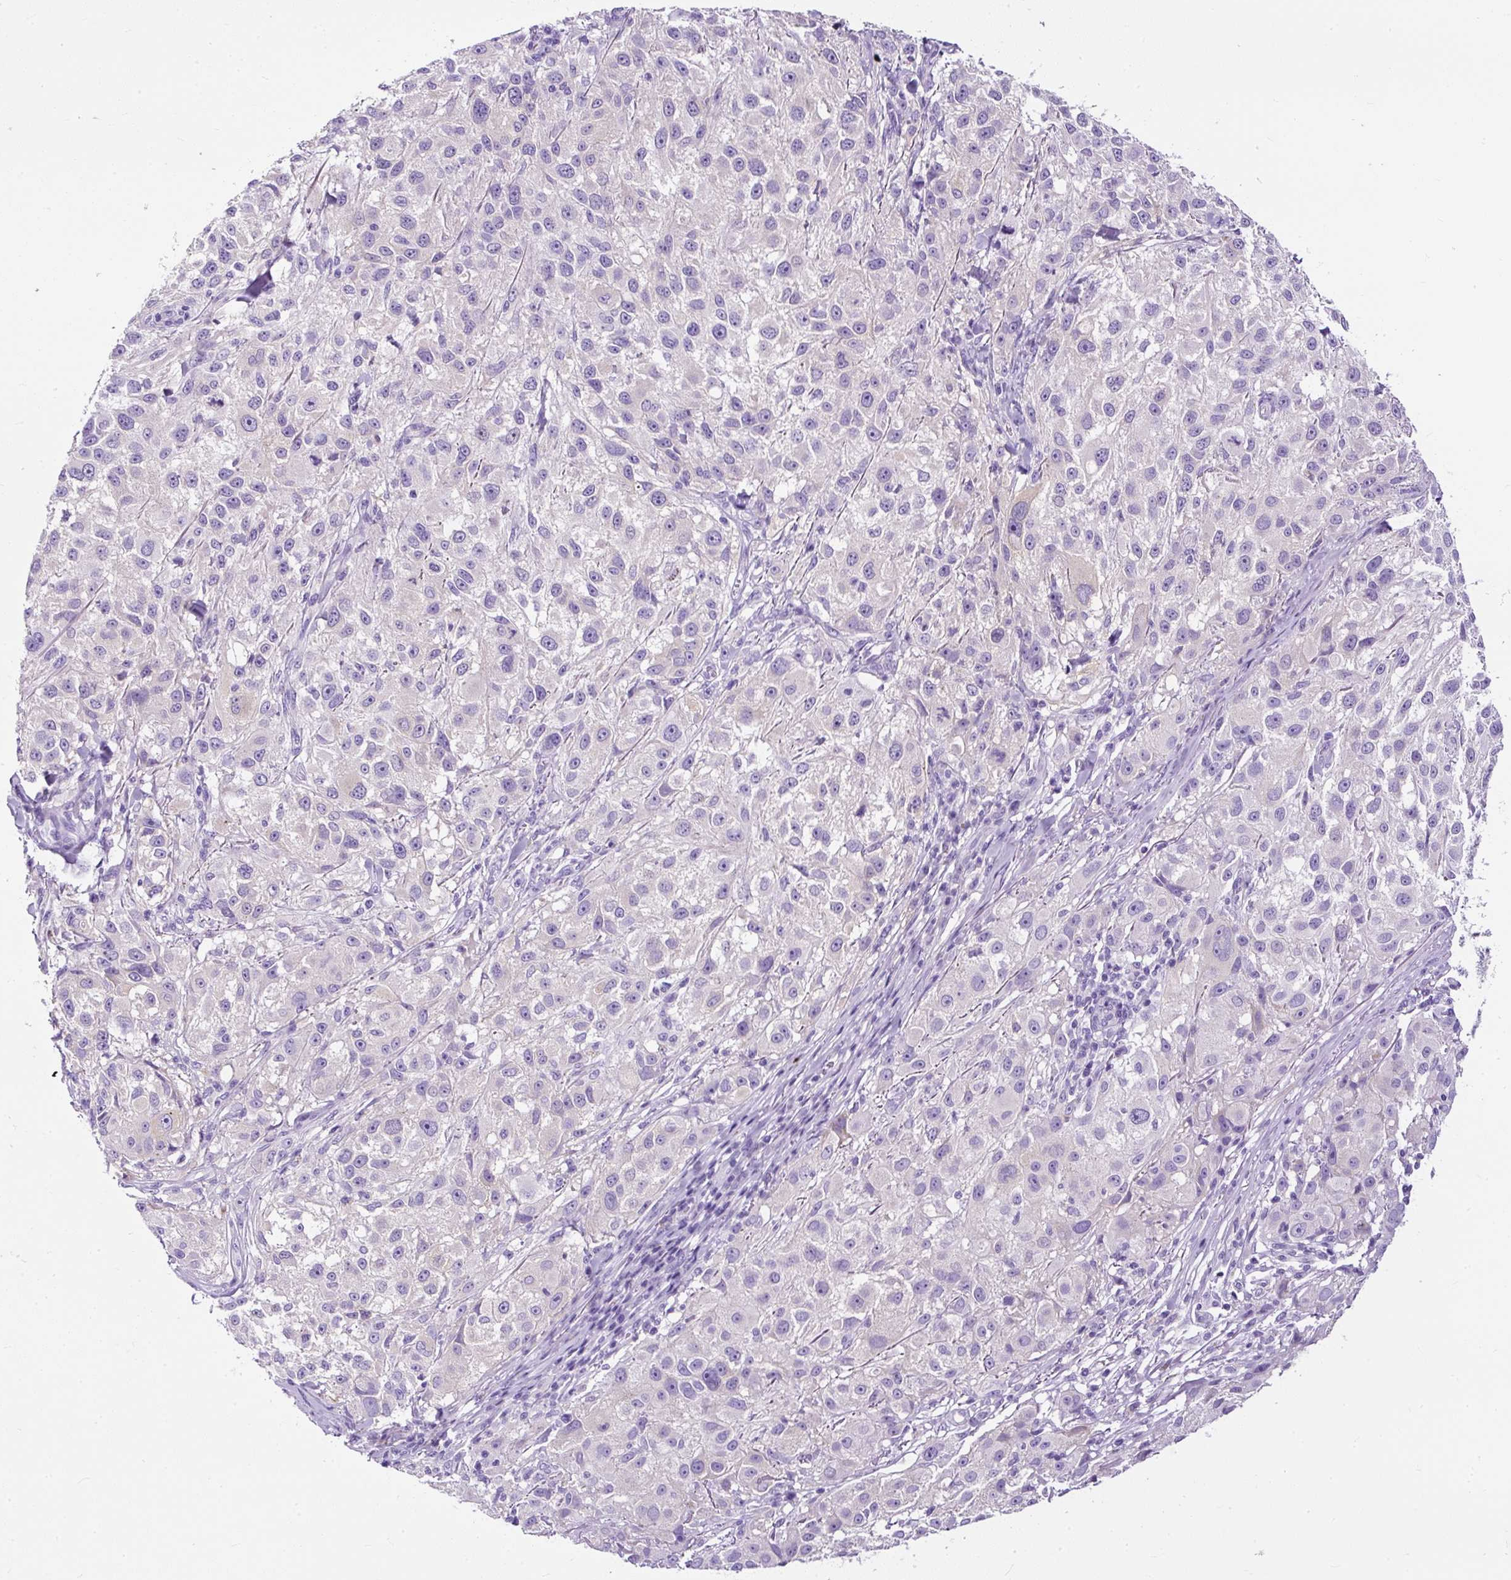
{"staining": {"intensity": "negative", "quantity": "none", "location": "none"}, "tissue": "melanoma", "cell_type": "Tumor cells", "image_type": "cancer", "snomed": [{"axis": "morphology", "description": "Necrosis, NOS"}, {"axis": "morphology", "description": "Malignant melanoma, NOS"}, {"axis": "topography", "description": "Skin"}], "caption": "DAB (3,3'-diaminobenzidine) immunohistochemical staining of melanoma exhibits no significant expression in tumor cells.", "gene": "STOX2", "patient": {"sex": "female", "age": 87}}